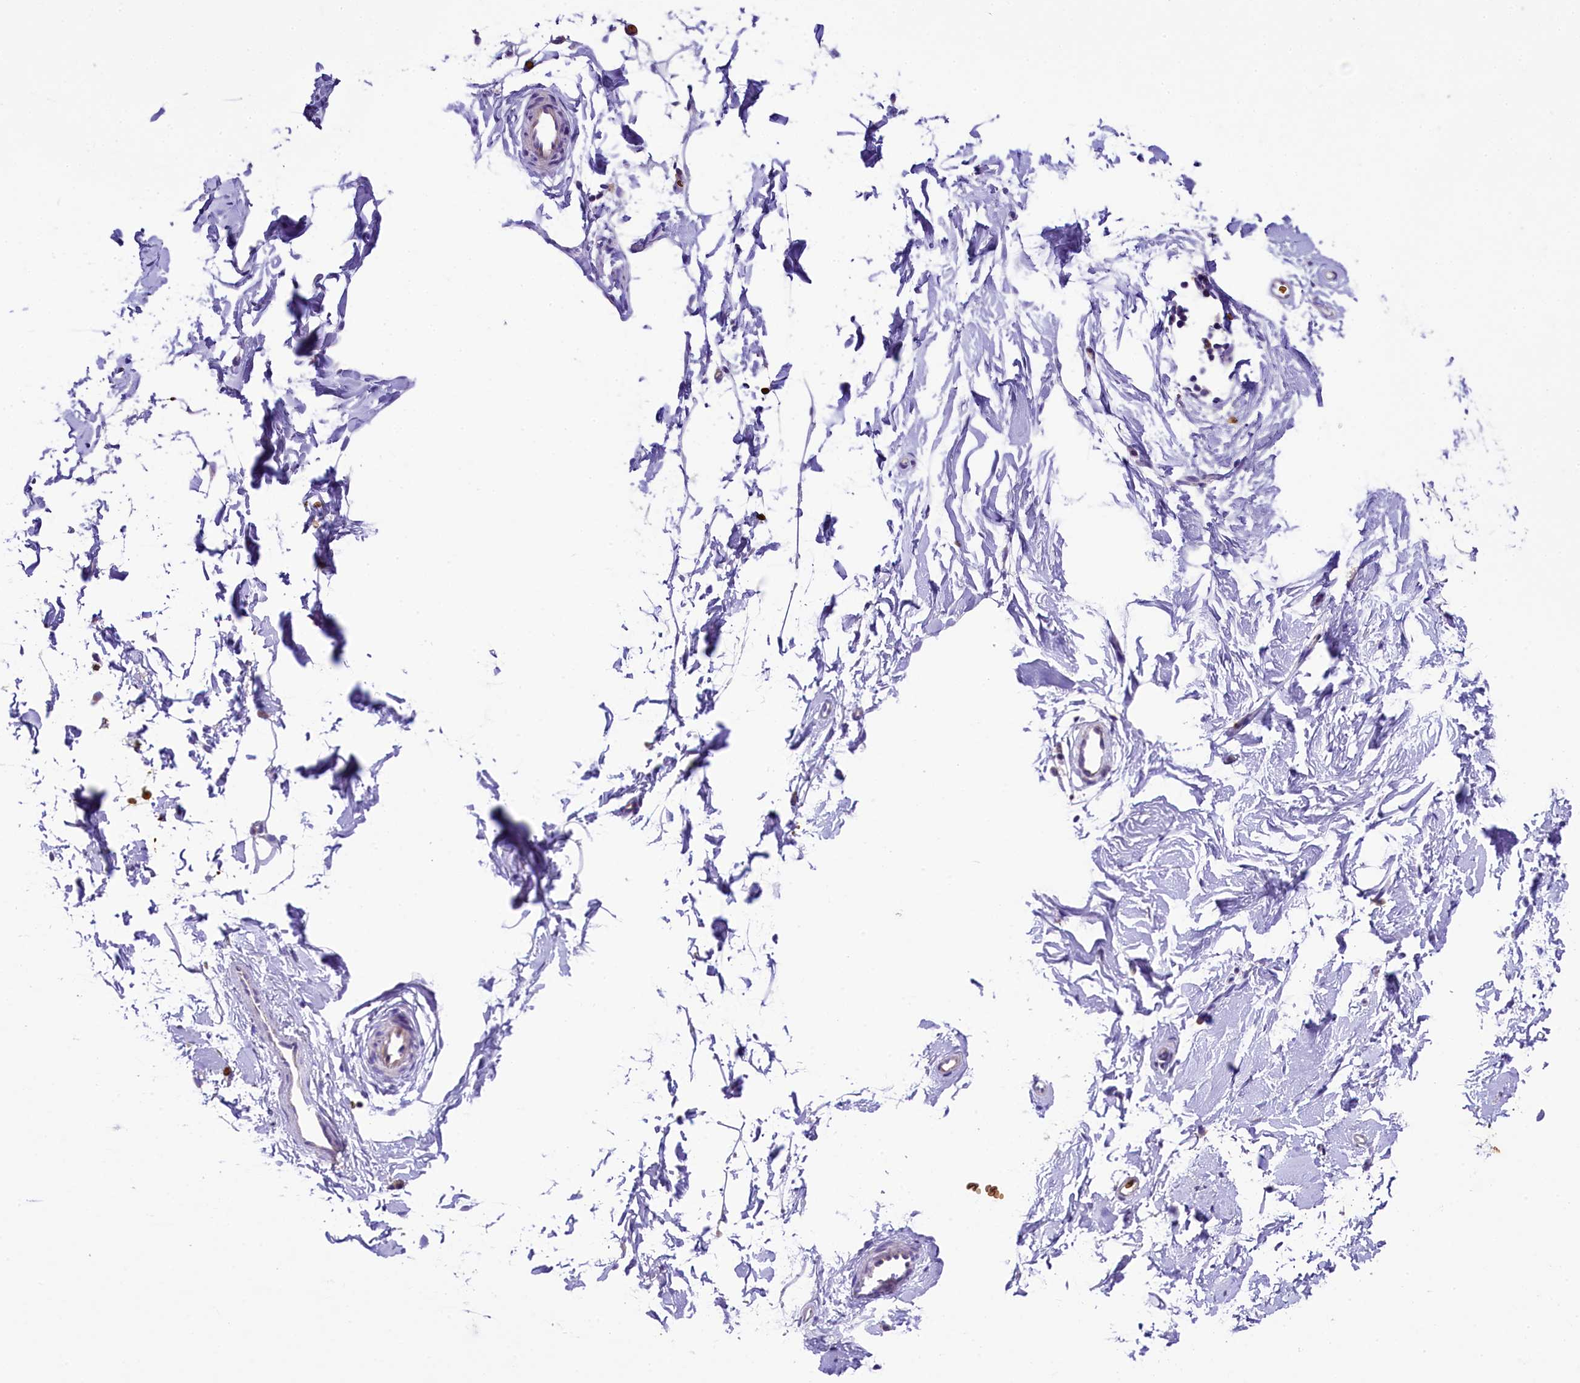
{"staining": {"intensity": "negative", "quantity": "none", "location": "none"}, "tissue": "adipose tissue", "cell_type": "Adipocytes", "image_type": "normal", "snomed": [{"axis": "morphology", "description": "Normal tissue, NOS"}, {"axis": "topography", "description": "Breast"}], "caption": "Adipocytes show no significant protein staining in normal adipose tissue. The staining is performed using DAB (3,3'-diaminobenzidine) brown chromogen with nuclei counter-stained in using hematoxylin.", "gene": "LARP4", "patient": {"sex": "female", "age": 23}}